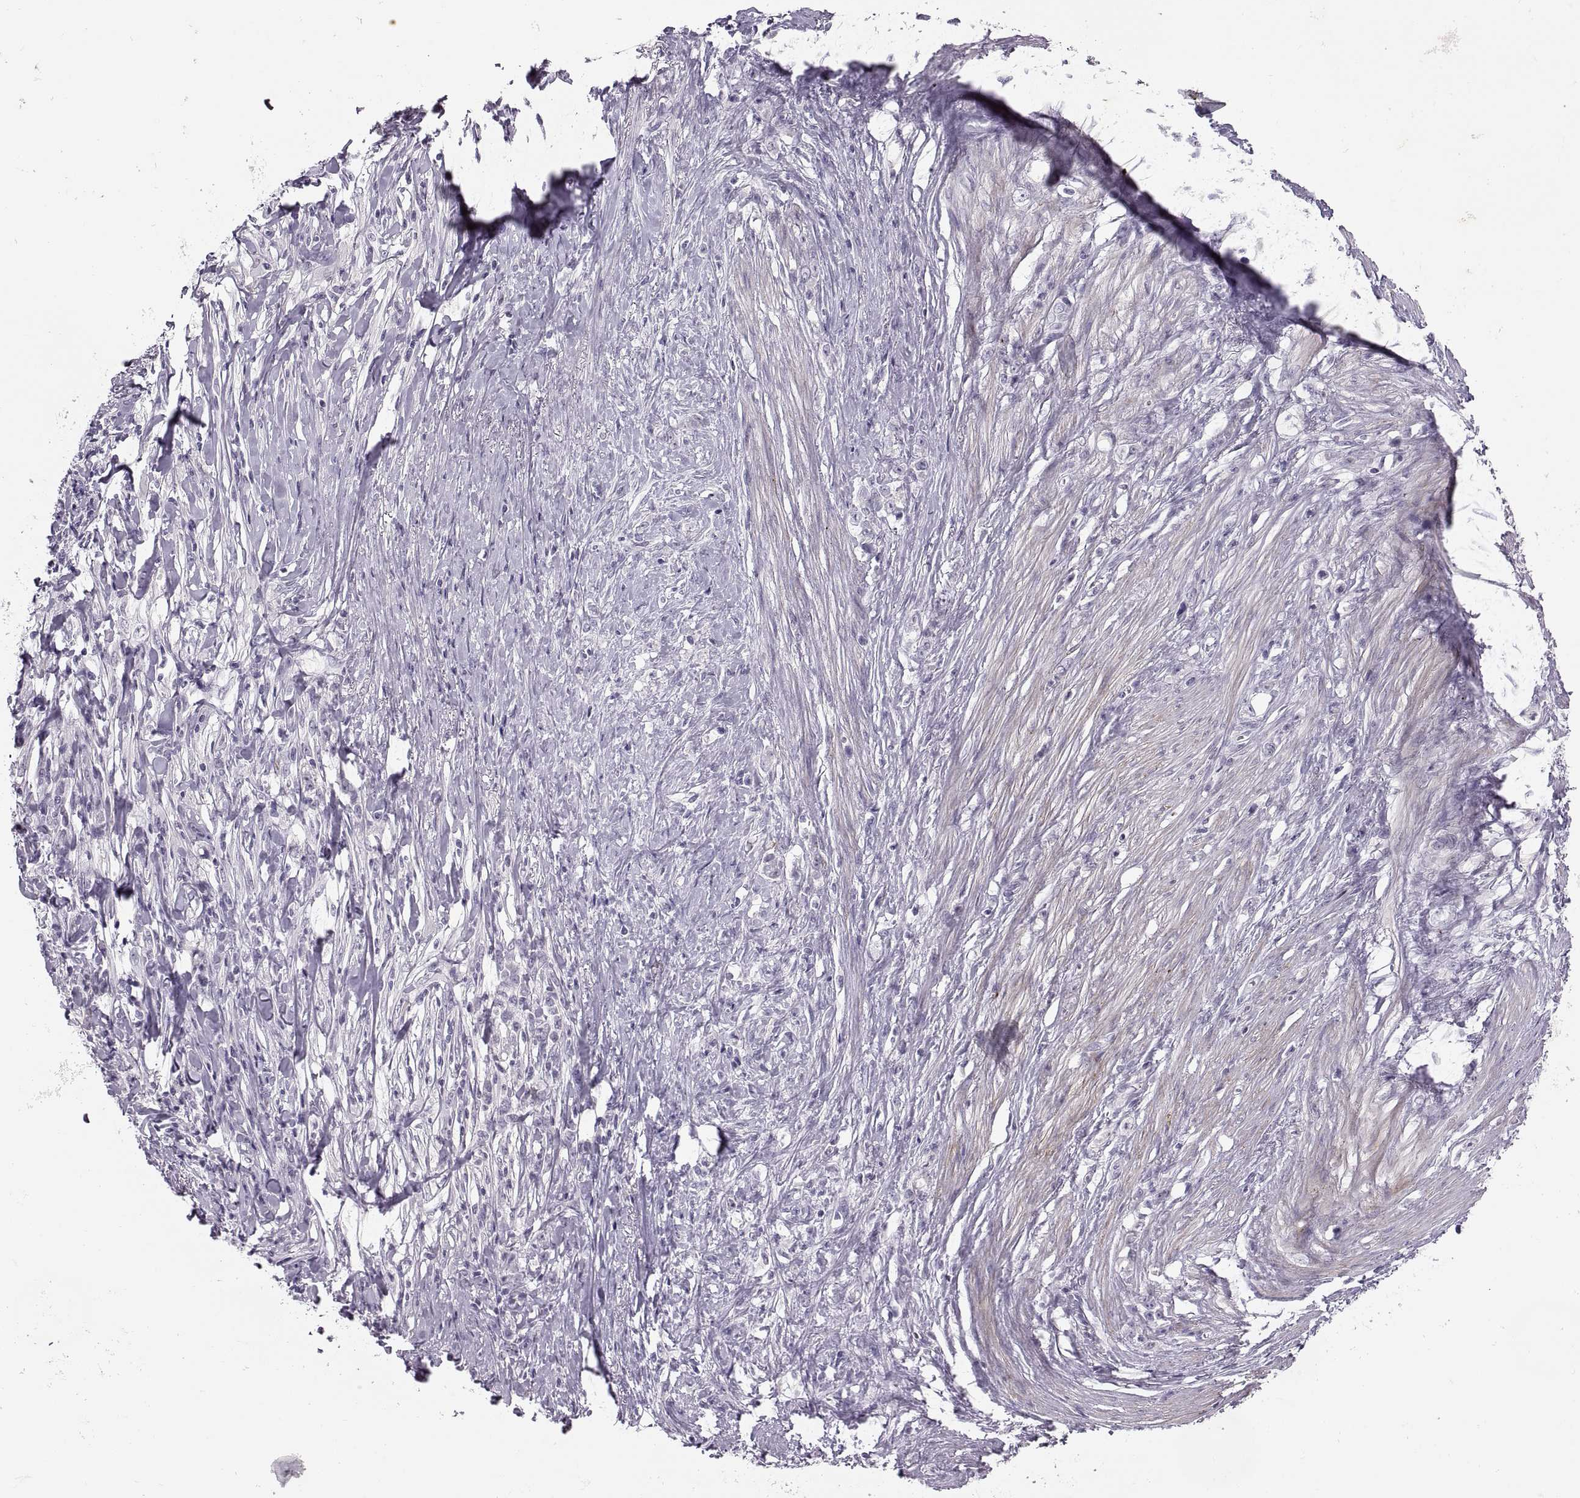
{"staining": {"intensity": "negative", "quantity": "none", "location": "none"}, "tissue": "stomach cancer", "cell_type": "Tumor cells", "image_type": "cancer", "snomed": [{"axis": "morphology", "description": "Adenocarcinoma, NOS"}, {"axis": "topography", "description": "Stomach, lower"}], "caption": "The immunohistochemistry (IHC) histopathology image has no significant positivity in tumor cells of stomach cancer tissue.", "gene": "CHCT1", "patient": {"sex": "male", "age": 88}}